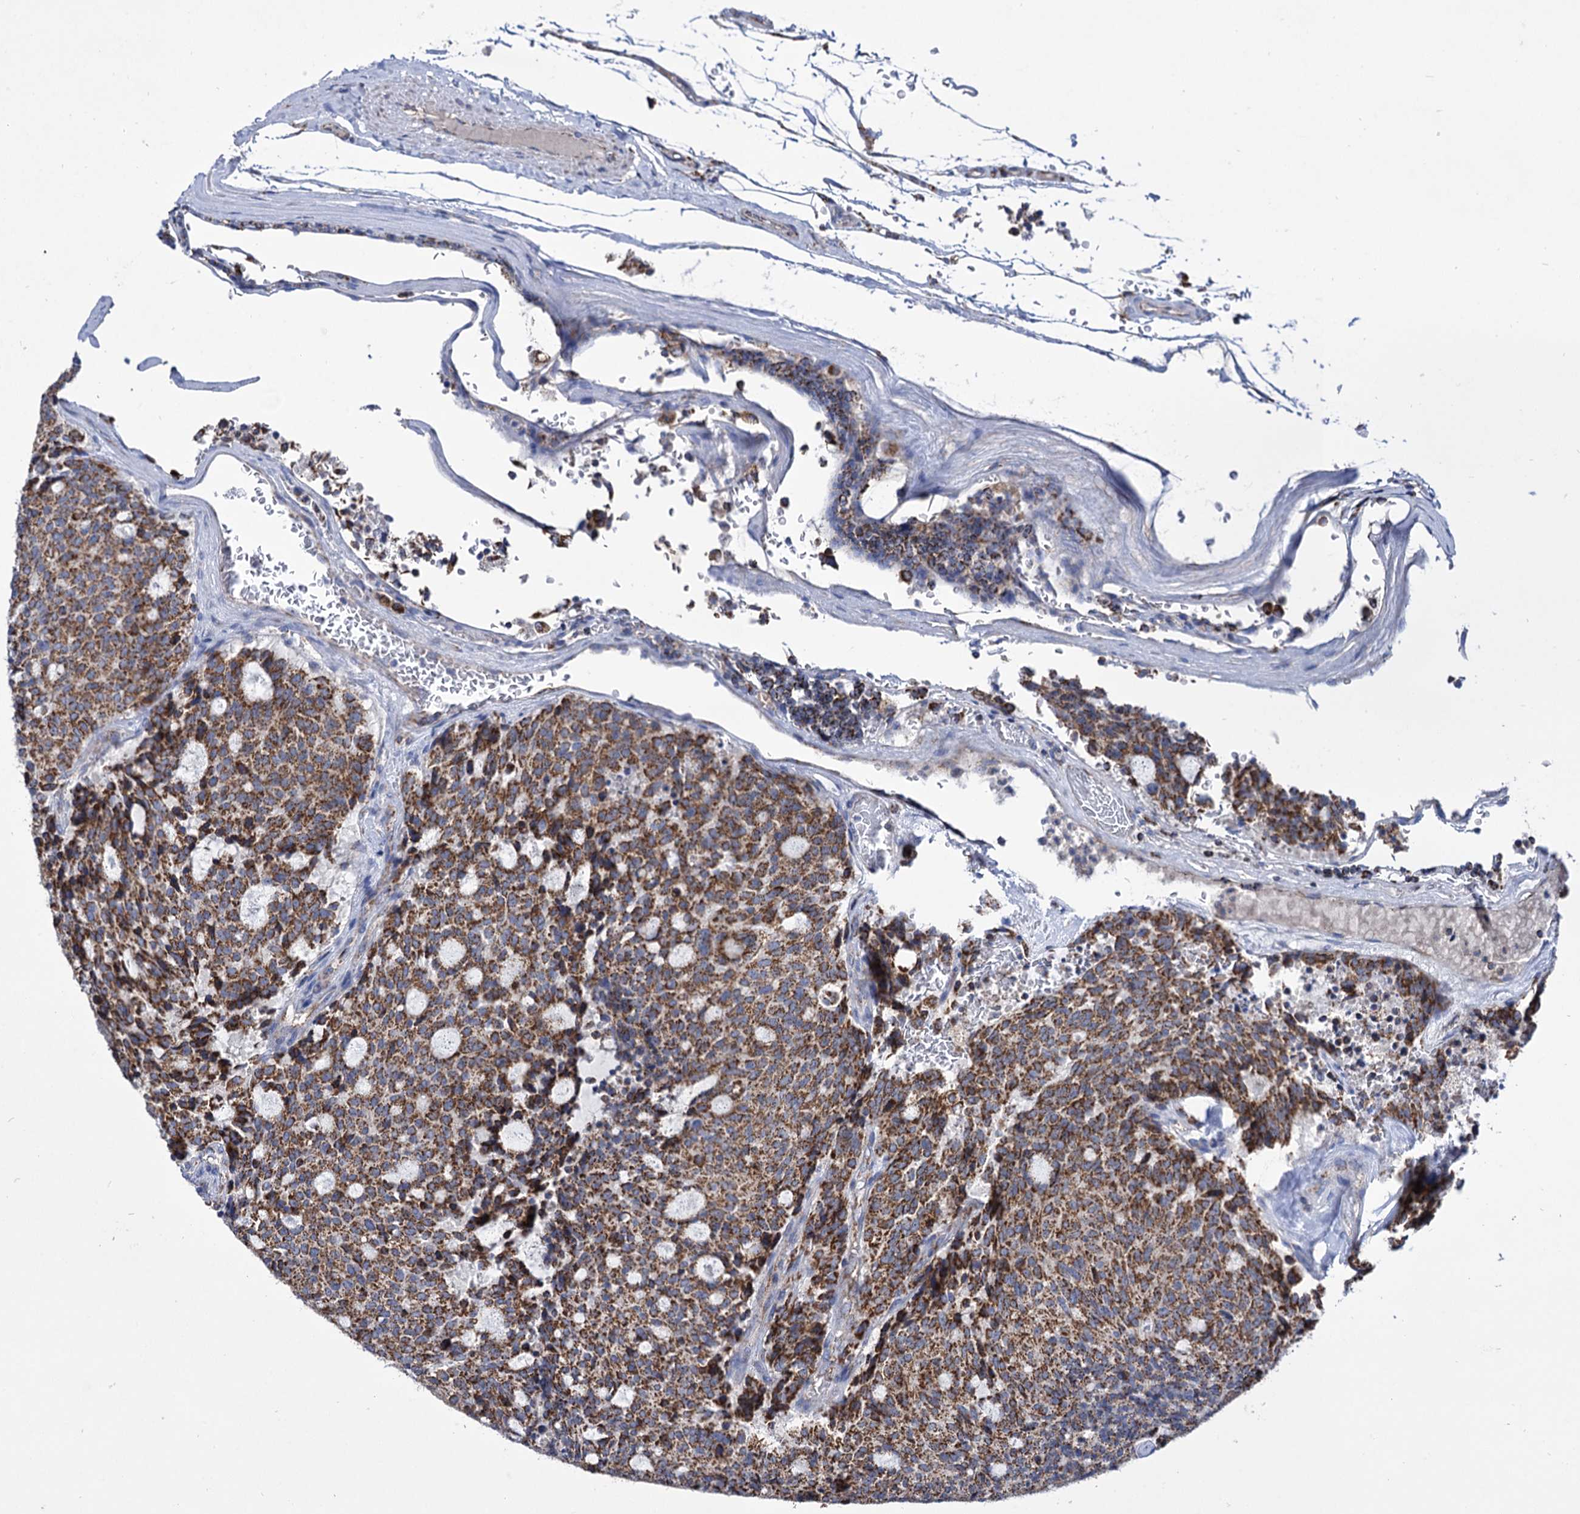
{"staining": {"intensity": "moderate", "quantity": ">75%", "location": "cytoplasmic/membranous"}, "tissue": "carcinoid", "cell_type": "Tumor cells", "image_type": "cancer", "snomed": [{"axis": "morphology", "description": "Carcinoid, malignant, NOS"}, {"axis": "topography", "description": "Pancreas"}], "caption": "Carcinoid (malignant) was stained to show a protein in brown. There is medium levels of moderate cytoplasmic/membranous staining in approximately >75% of tumor cells. The staining was performed using DAB to visualize the protein expression in brown, while the nuclei were stained in blue with hematoxylin (Magnification: 20x).", "gene": "ABHD10", "patient": {"sex": "female", "age": 54}}